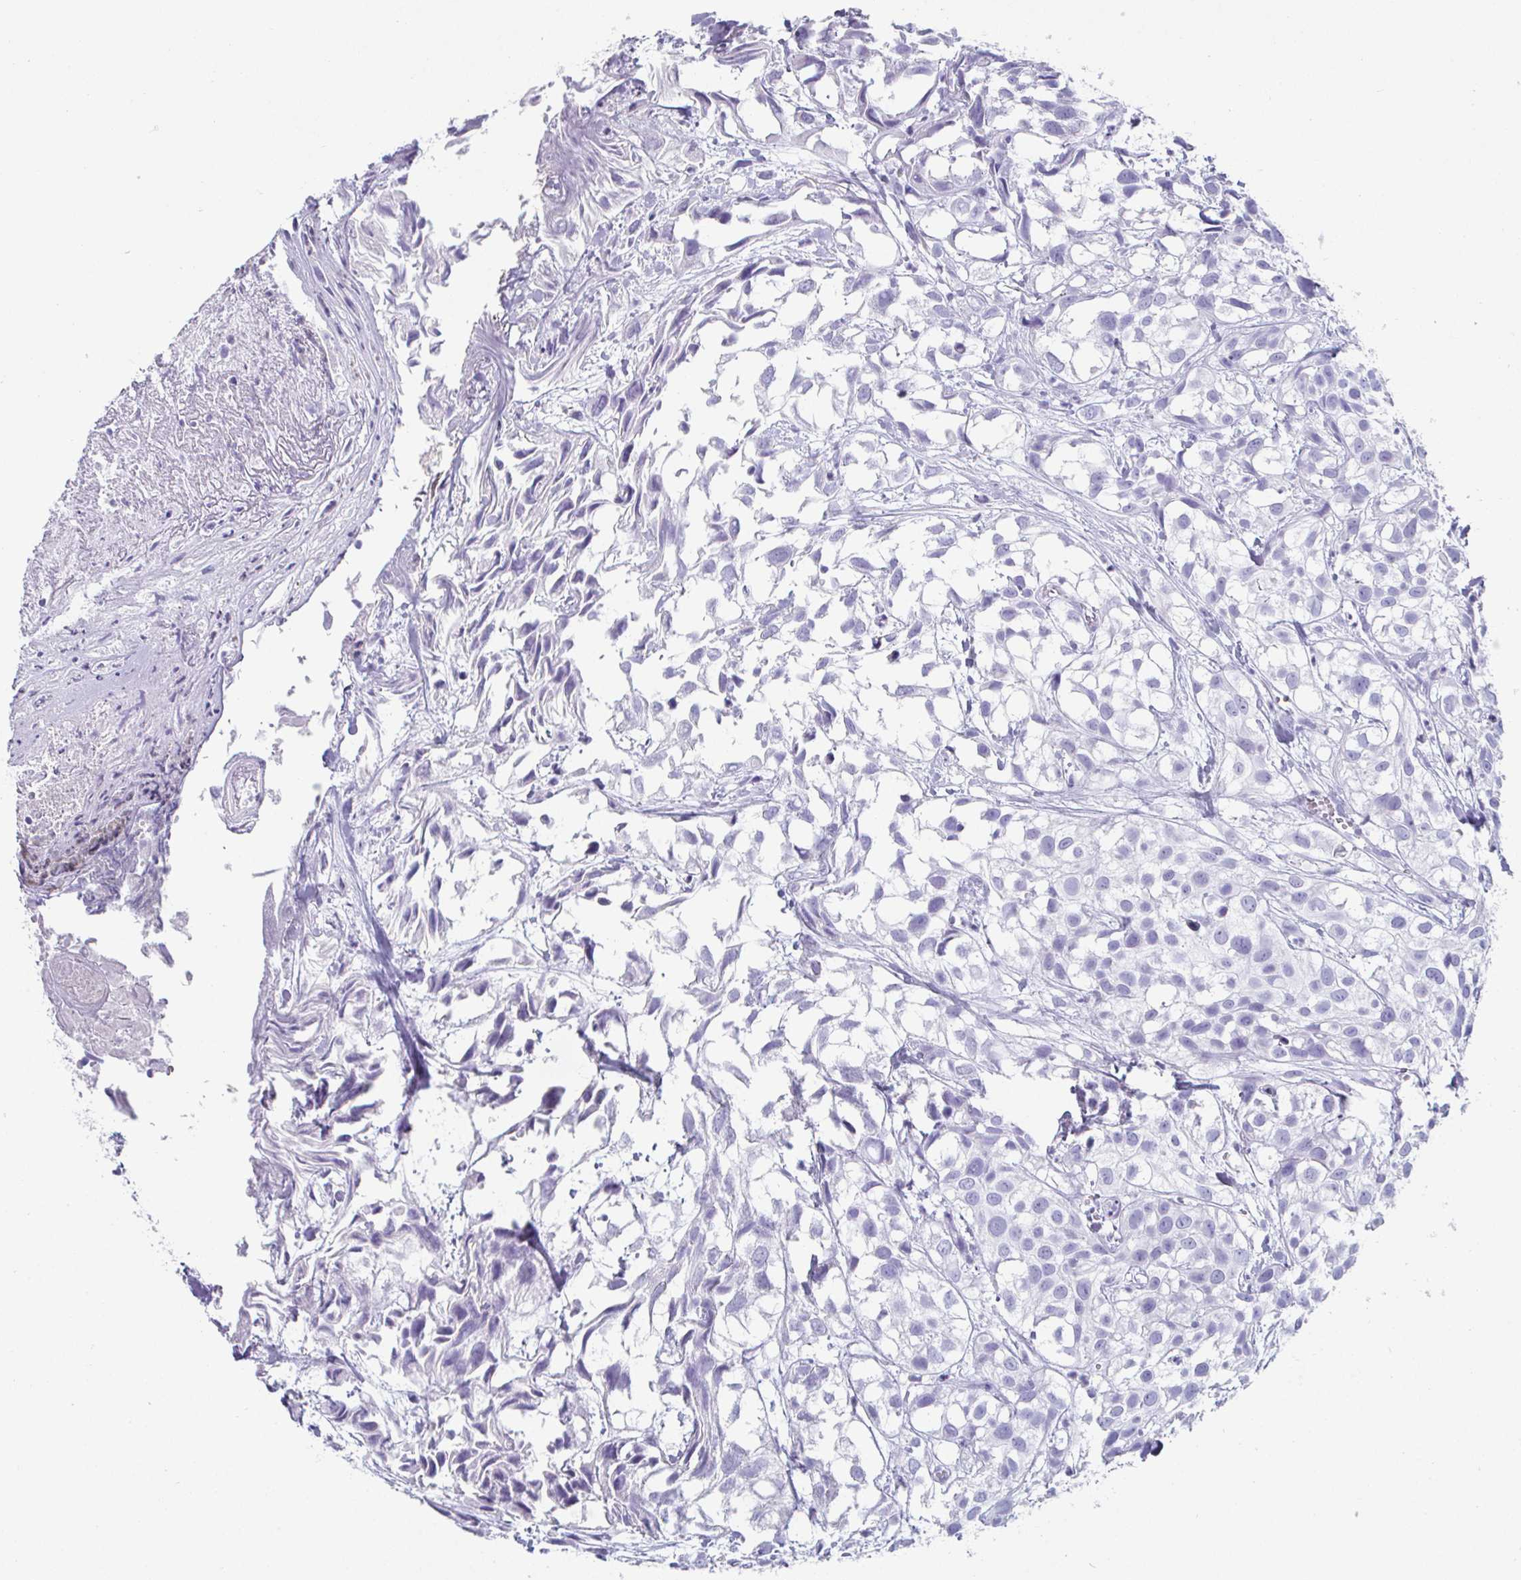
{"staining": {"intensity": "negative", "quantity": "none", "location": "none"}, "tissue": "urothelial cancer", "cell_type": "Tumor cells", "image_type": "cancer", "snomed": [{"axis": "morphology", "description": "Urothelial carcinoma, High grade"}, {"axis": "topography", "description": "Urinary bladder"}], "caption": "Urothelial cancer stained for a protein using IHC demonstrates no expression tumor cells.", "gene": "CREG2", "patient": {"sex": "male", "age": 56}}